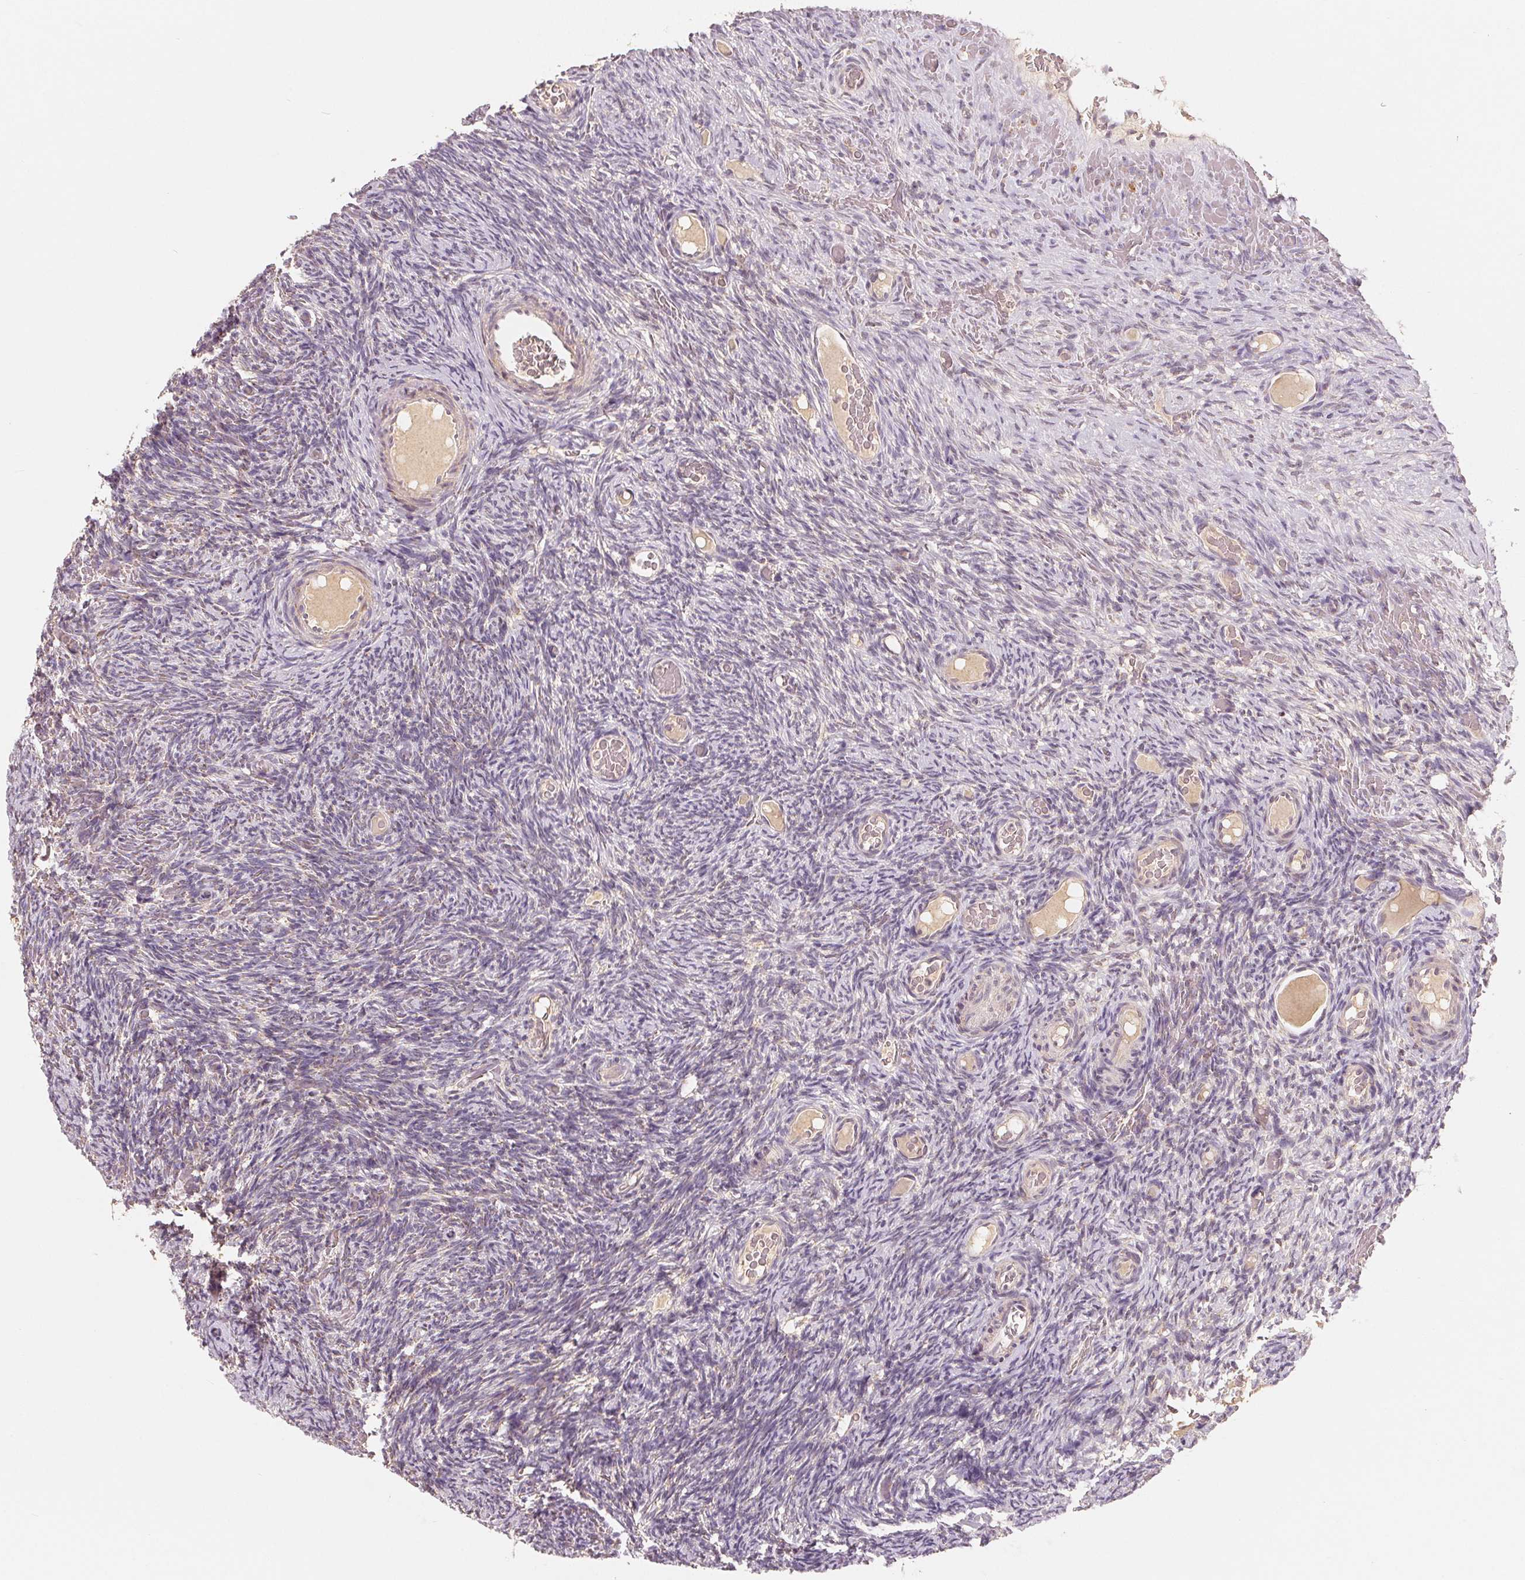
{"staining": {"intensity": "weak", "quantity": "<25%", "location": "cytoplasmic/membranous"}, "tissue": "ovary", "cell_type": "Ovarian stroma cells", "image_type": "normal", "snomed": [{"axis": "morphology", "description": "Normal tissue, NOS"}, {"axis": "topography", "description": "Ovary"}], "caption": "A high-resolution photomicrograph shows immunohistochemistry (IHC) staining of normal ovary, which displays no significant positivity in ovarian stroma cells. The staining was performed using DAB to visualize the protein expression in brown, while the nuclei were stained in blue with hematoxylin (Magnification: 20x).", "gene": "GHITM", "patient": {"sex": "female", "age": 34}}